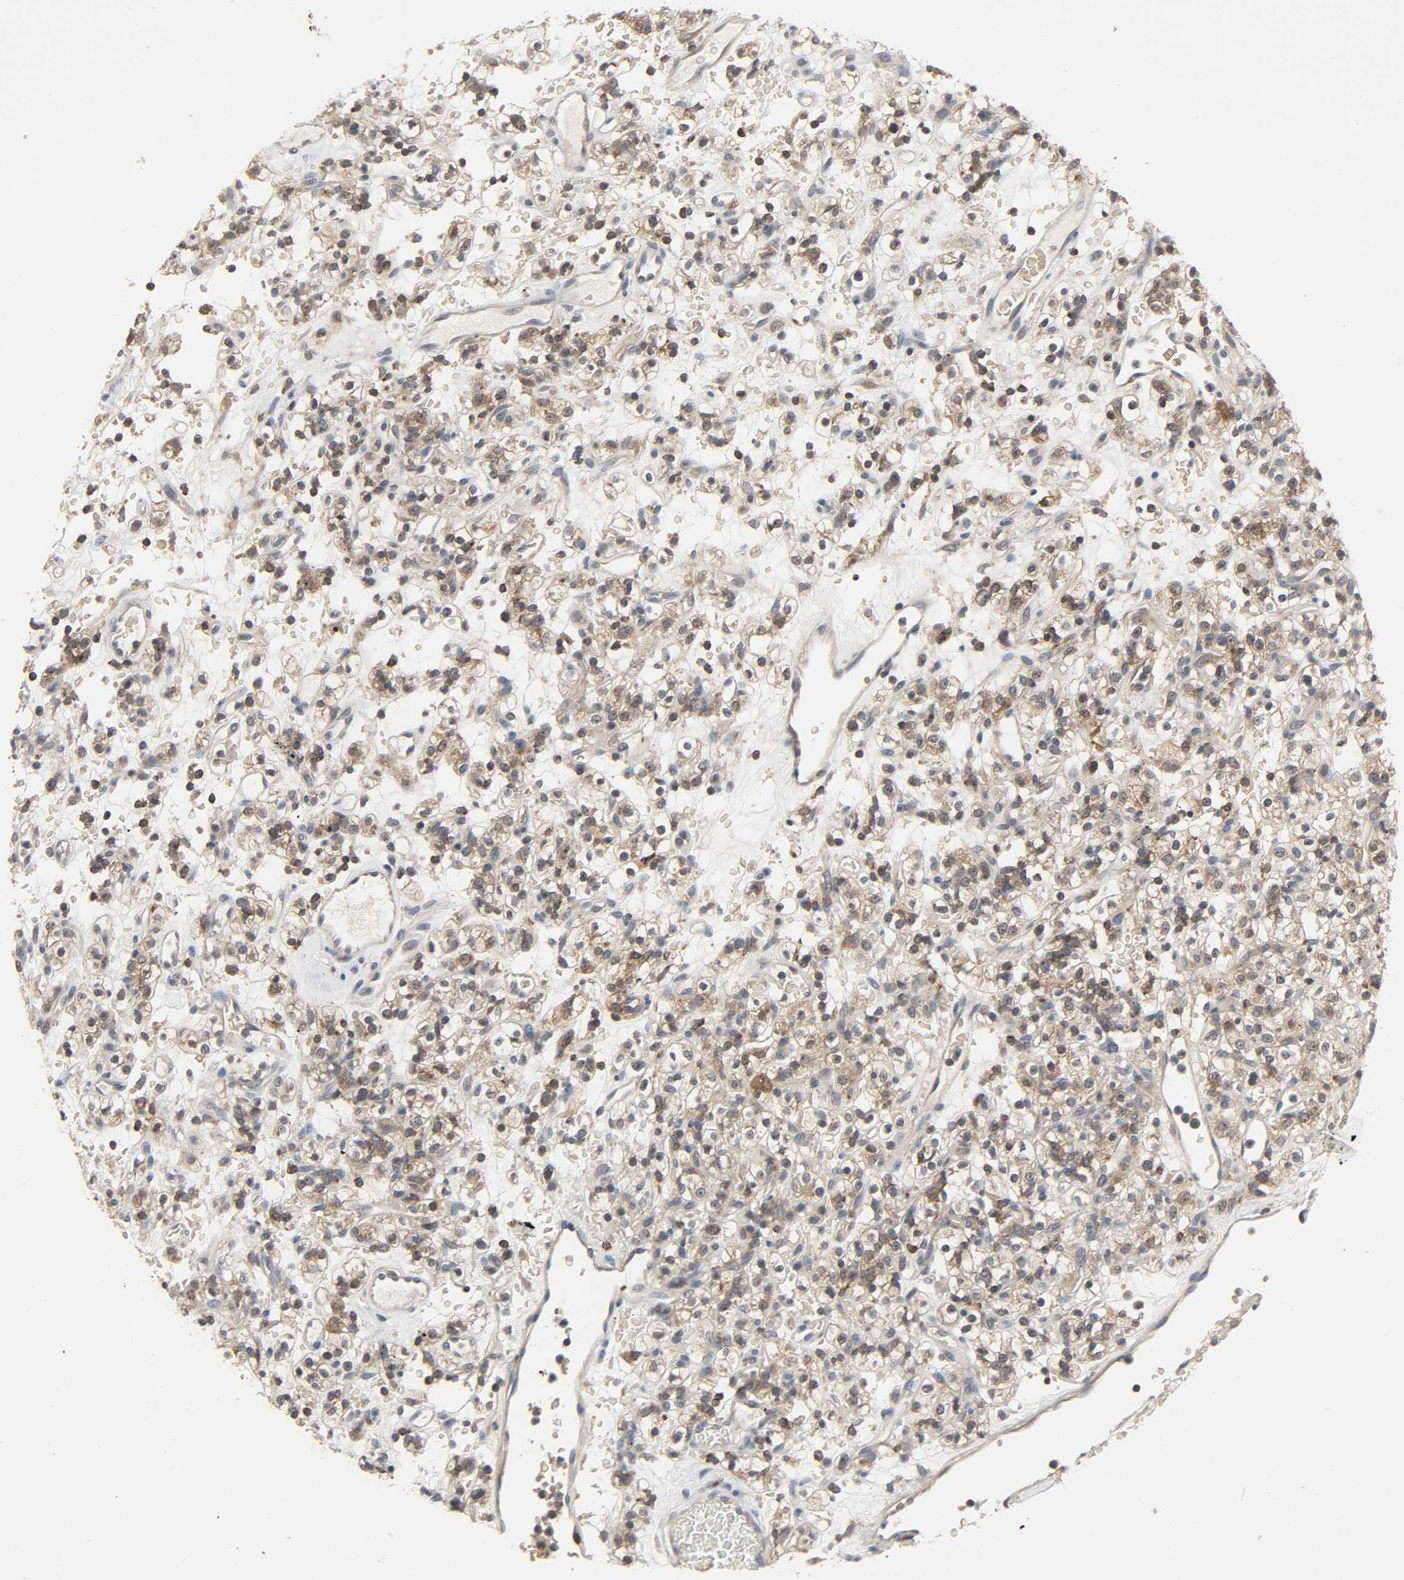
{"staining": {"intensity": "strong", "quantity": ">75%", "location": "cytoplasmic/membranous,nuclear"}, "tissue": "renal cancer", "cell_type": "Tumor cells", "image_type": "cancer", "snomed": [{"axis": "morphology", "description": "Normal tissue, NOS"}, {"axis": "morphology", "description": "Adenocarcinoma, NOS"}, {"axis": "topography", "description": "Kidney"}], "caption": "A photomicrograph showing strong cytoplasmic/membranous and nuclear staining in about >75% of tumor cells in renal cancer (adenocarcinoma), as visualized by brown immunohistochemical staining.", "gene": "PLEKHA2", "patient": {"sex": "female", "age": 72}}